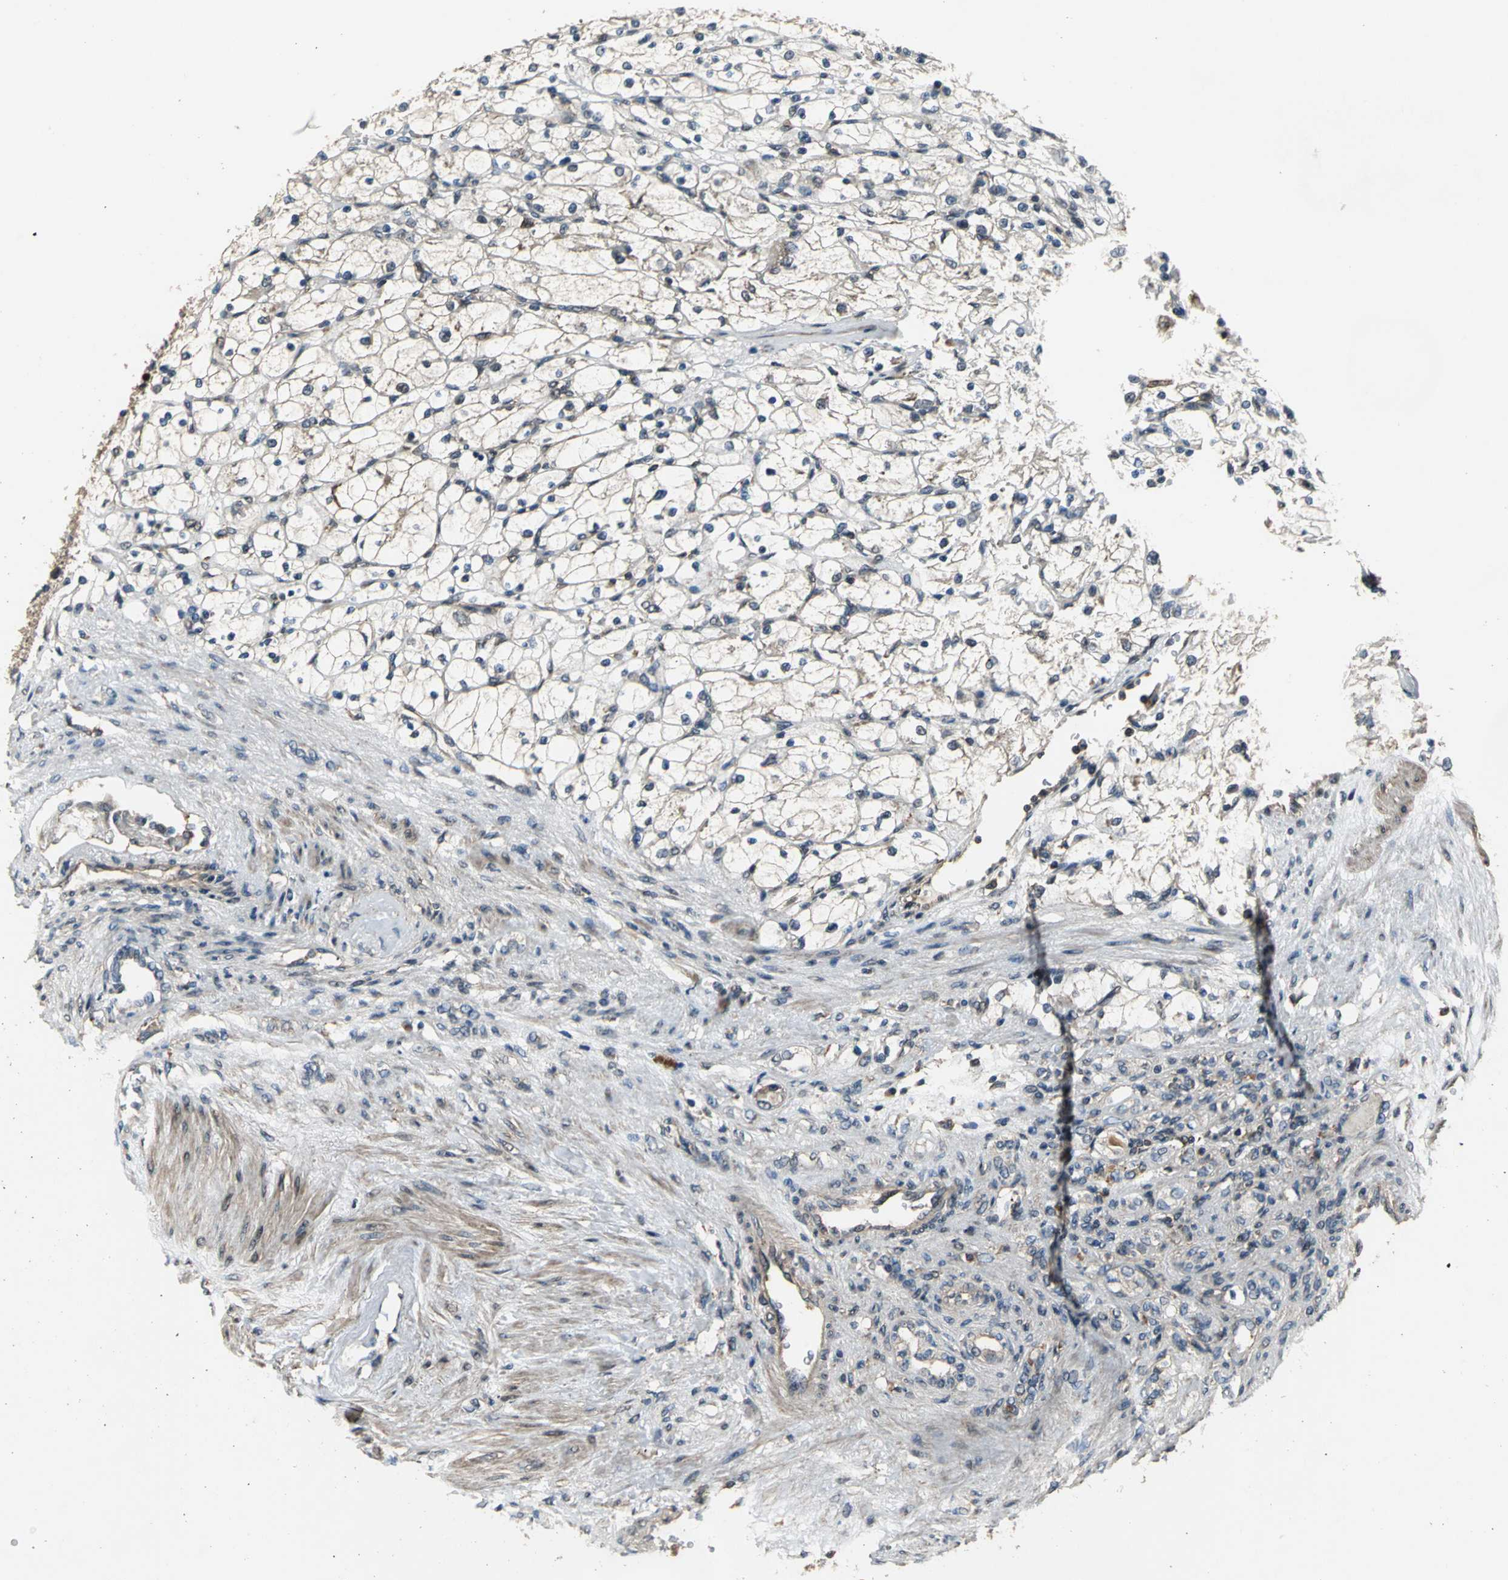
{"staining": {"intensity": "negative", "quantity": "none", "location": "none"}, "tissue": "renal cancer", "cell_type": "Tumor cells", "image_type": "cancer", "snomed": [{"axis": "morphology", "description": "Adenocarcinoma, NOS"}, {"axis": "topography", "description": "Kidney"}], "caption": "Renal adenocarcinoma was stained to show a protein in brown. There is no significant expression in tumor cells.", "gene": "EIF2B2", "patient": {"sex": "female", "age": 83}}